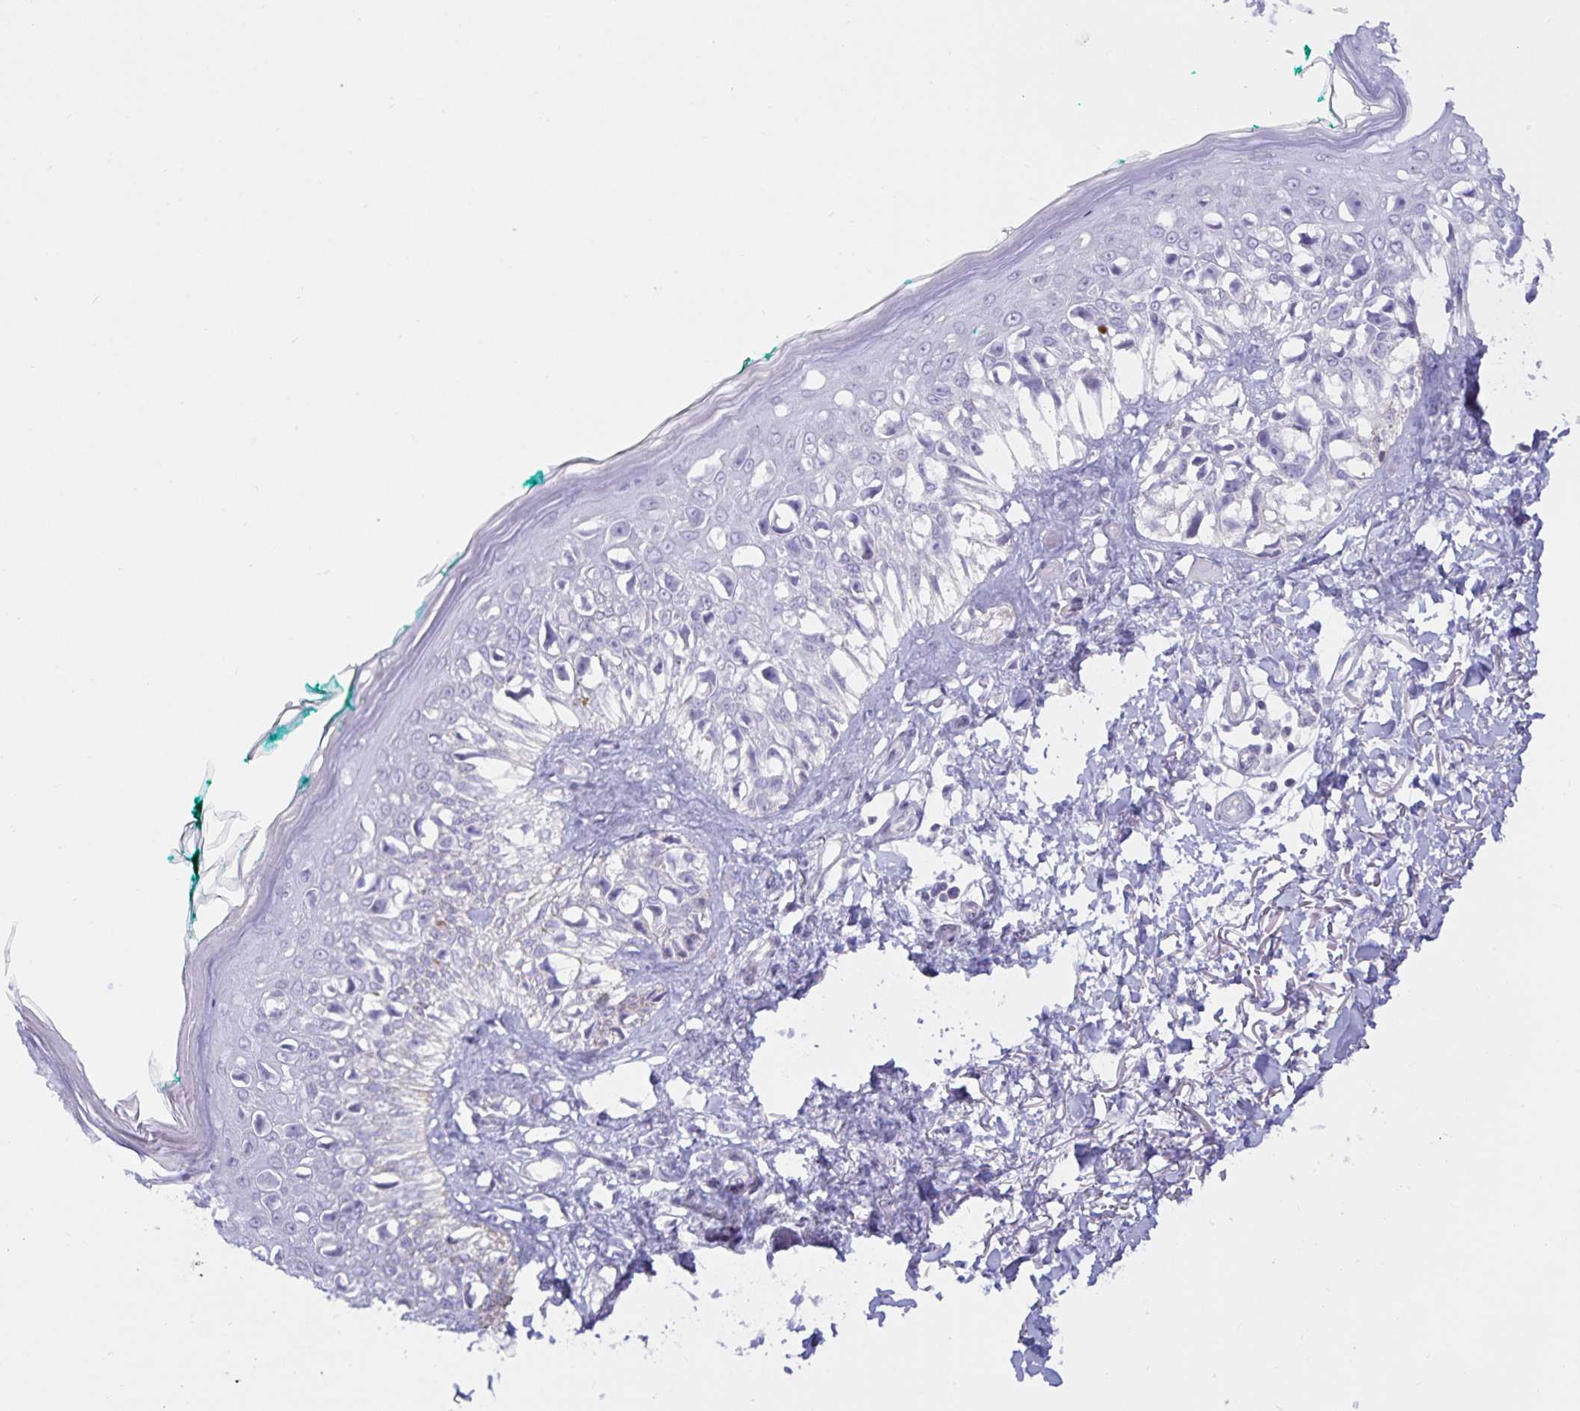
{"staining": {"intensity": "negative", "quantity": "none", "location": "none"}, "tissue": "melanoma", "cell_type": "Tumor cells", "image_type": "cancer", "snomed": [{"axis": "morphology", "description": "Malignant melanoma, NOS"}, {"axis": "topography", "description": "Skin"}], "caption": "DAB (3,3'-diaminobenzidine) immunohistochemical staining of human melanoma reveals no significant staining in tumor cells.", "gene": "SPAG4", "patient": {"sex": "male", "age": 73}}